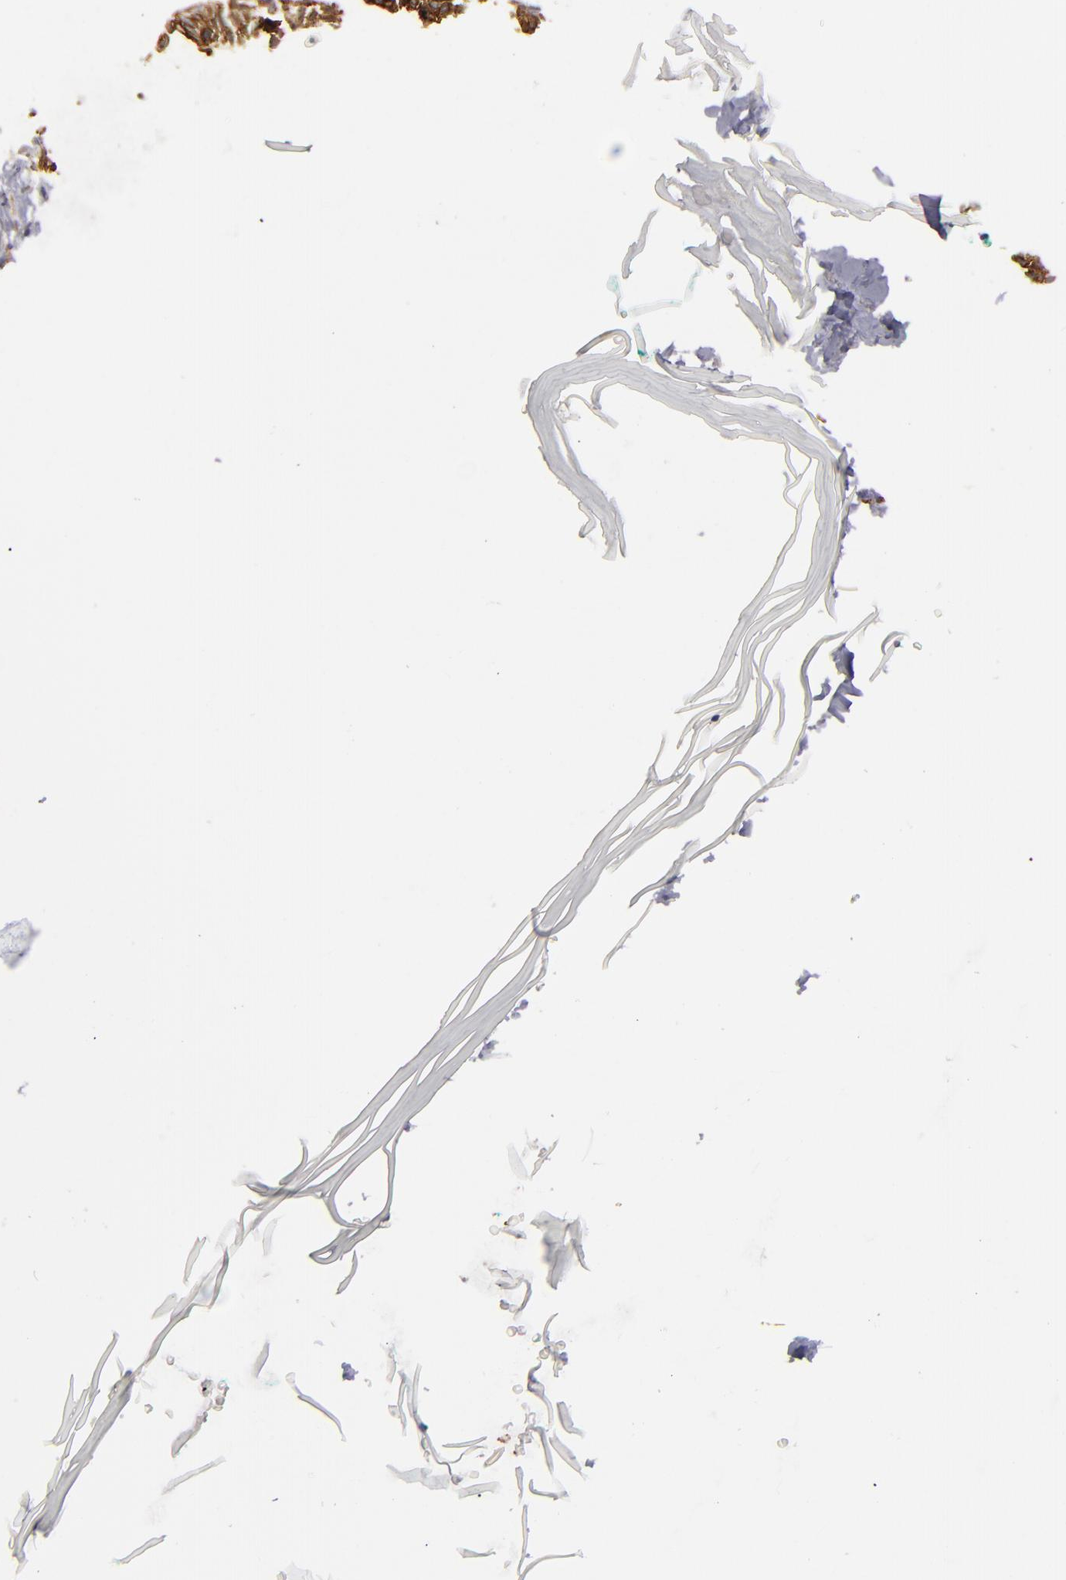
{"staining": {"intensity": "moderate", "quantity": ">75%", "location": "cytoplasmic/membranous"}, "tissue": "skin cancer", "cell_type": "Tumor cells", "image_type": "cancer", "snomed": [{"axis": "morphology", "description": "Basal cell carcinoma"}, {"axis": "topography", "description": "Skin"}], "caption": "There is medium levels of moderate cytoplasmic/membranous staining in tumor cells of basal cell carcinoma (skin), as demonstrated by immunohistochemical staining (brown color).", "gene": "ALCAM", "patient": {"sex": "male", "age": 75}}